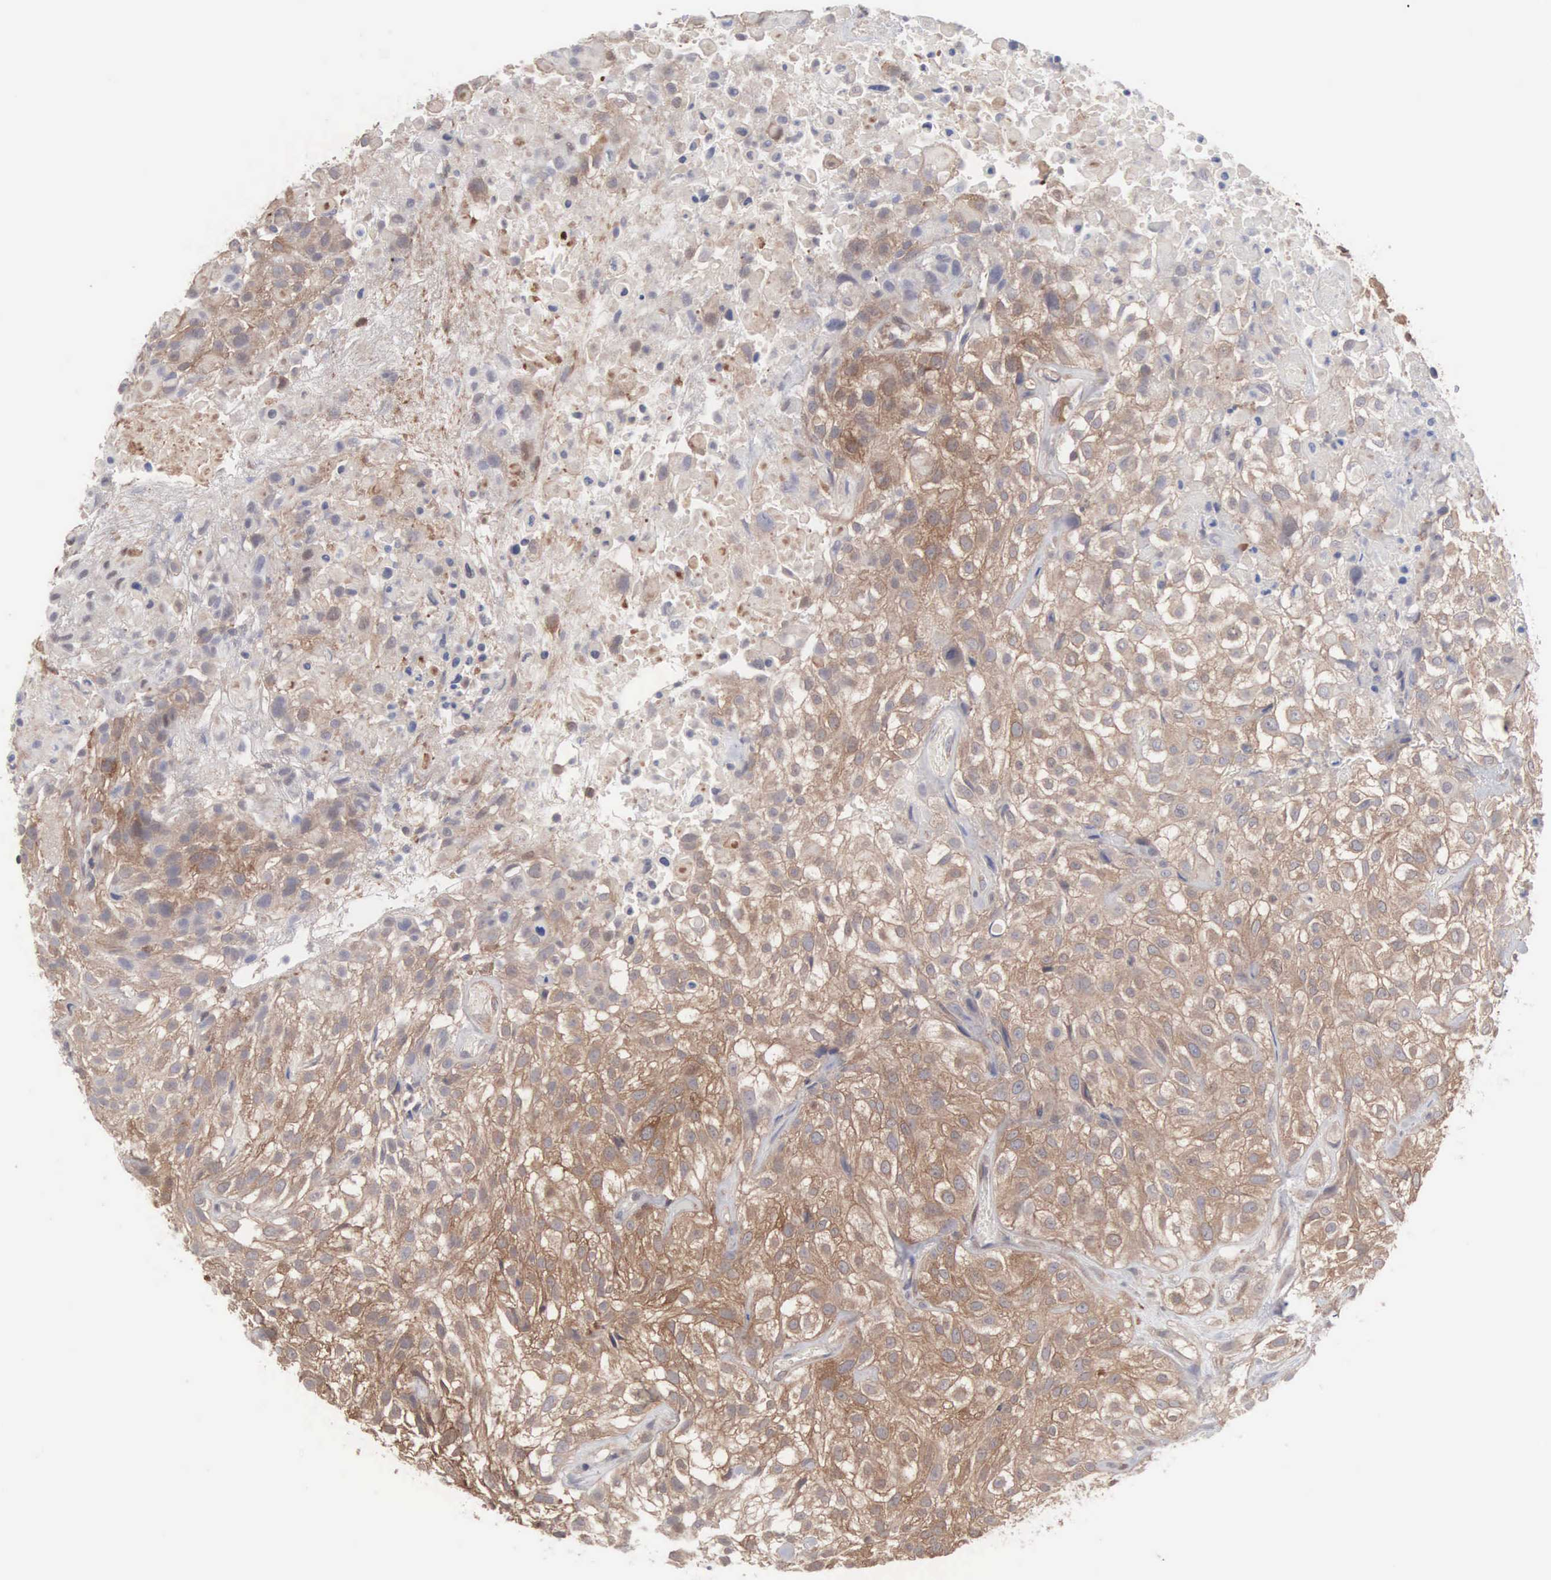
{"staining": {"intensity": "weak", "quantity": "25%-75%", "location": "cytoplasmic/membranous"}, "tissue": "urothelial cancer", "cell_type": "Tumor cells", "image_type": "cancer", "snomed": [{"axis": "morphology", "description": "Urothelial carcinoma, High grade"}, {"axis": "topography", "description": "Urinary bladder"}], "caption": "This photomicrograph displays immunohistochemistry staining of urothelial cancer, with low weak cytoplasmic/membranous staining in about 25%-75% of tumor cells.", "gene": "MTHFD1", "patient": {"sex": "male", "age": 56}}